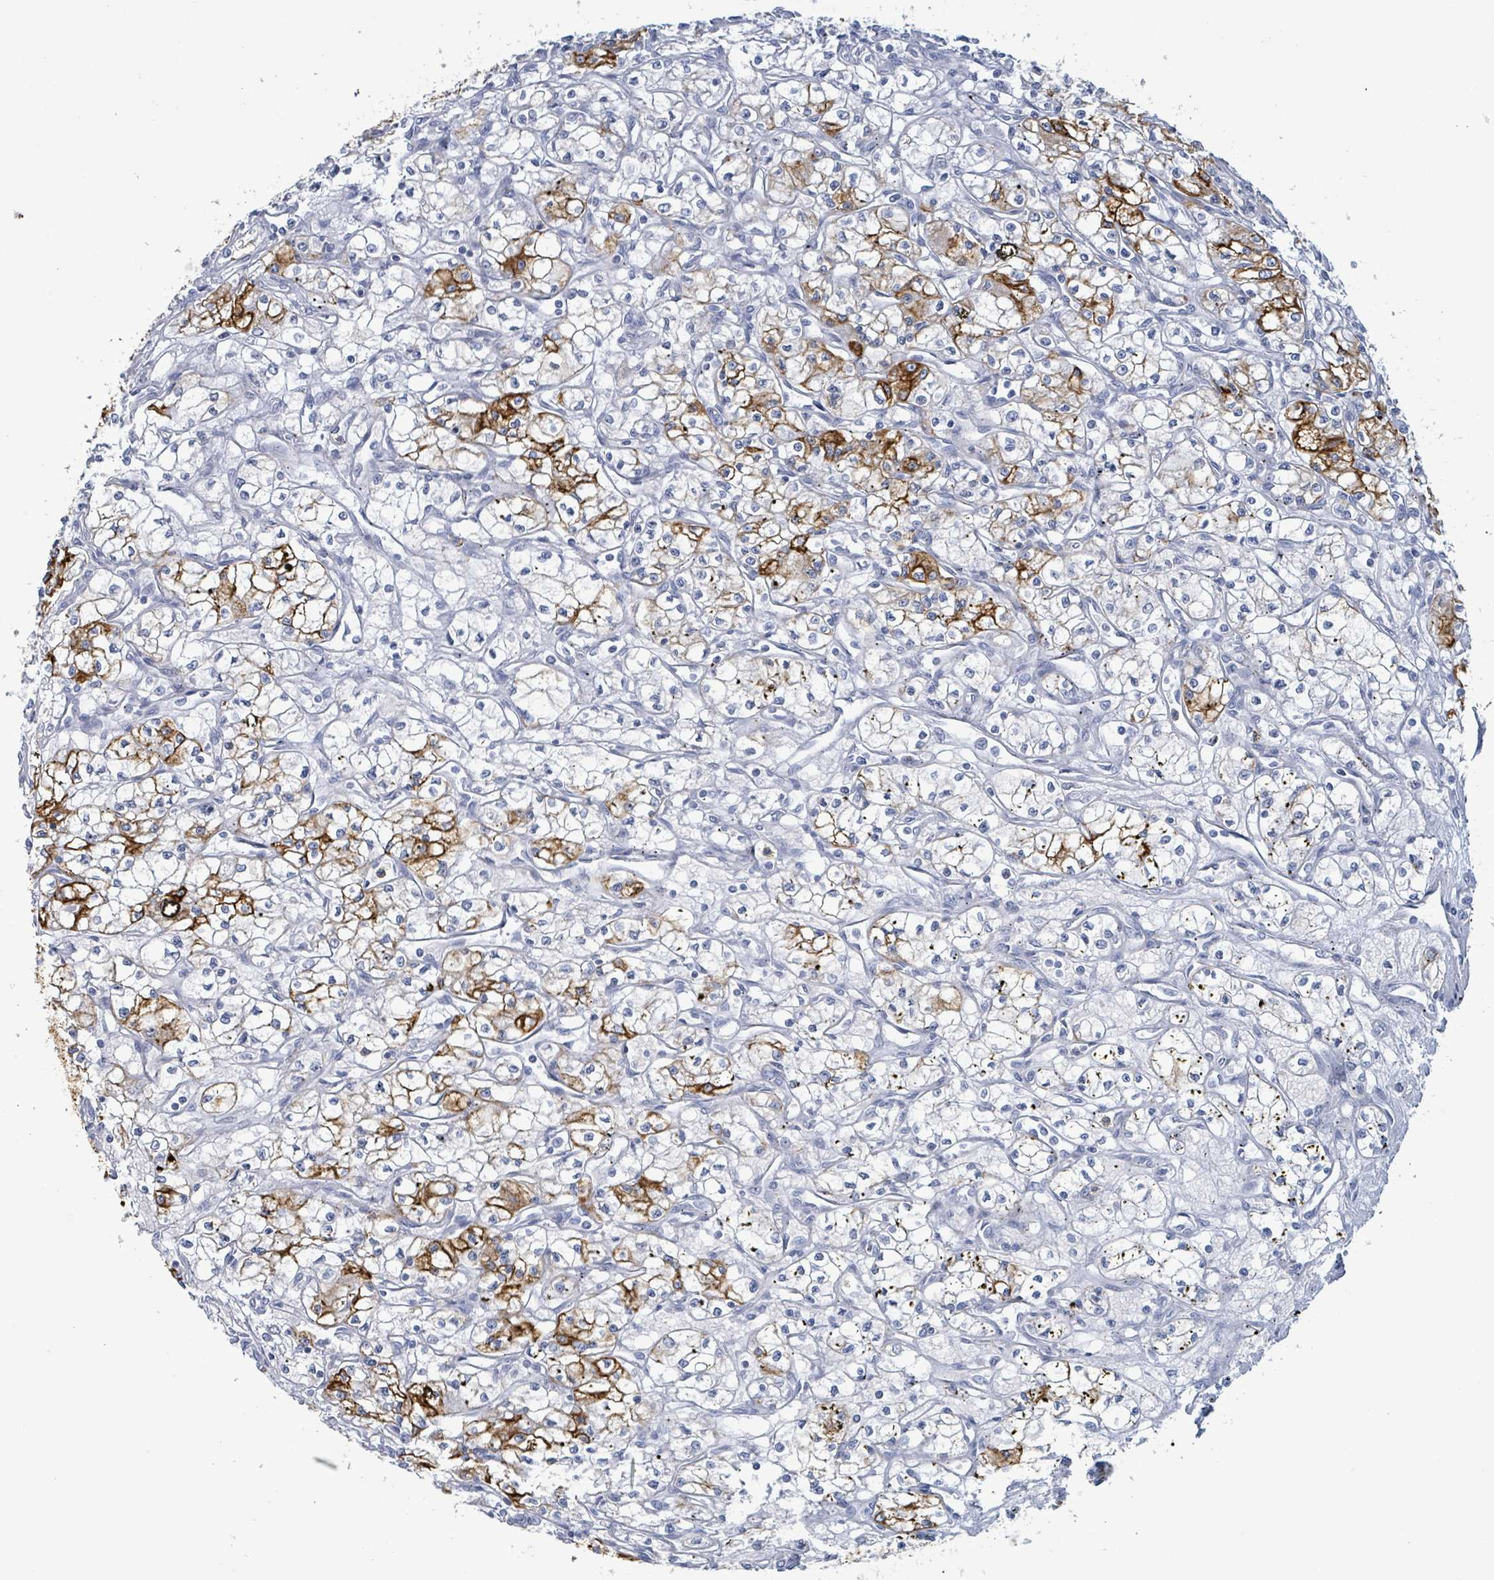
{"staining": {"intensity": "strong", "quantity": "<25%", "location": "cytoplasmic/membranous"}, "tissue": "renal cancer", "cell_type": "Tumor cells", "image_type": "cancer", "snomed": [{"axis": "morphology", "description": "Adenocarcinoma, NOS"}, {"axis": "topography", "description": "Kidney"}], "caption": "Strong cytoplasmic/membranous protein positivity is identified in about <25% of tumor cells in adenocarcinoma (renal).", "gene": "KRT8", "patient": {"sex": "male", "age": 59}}